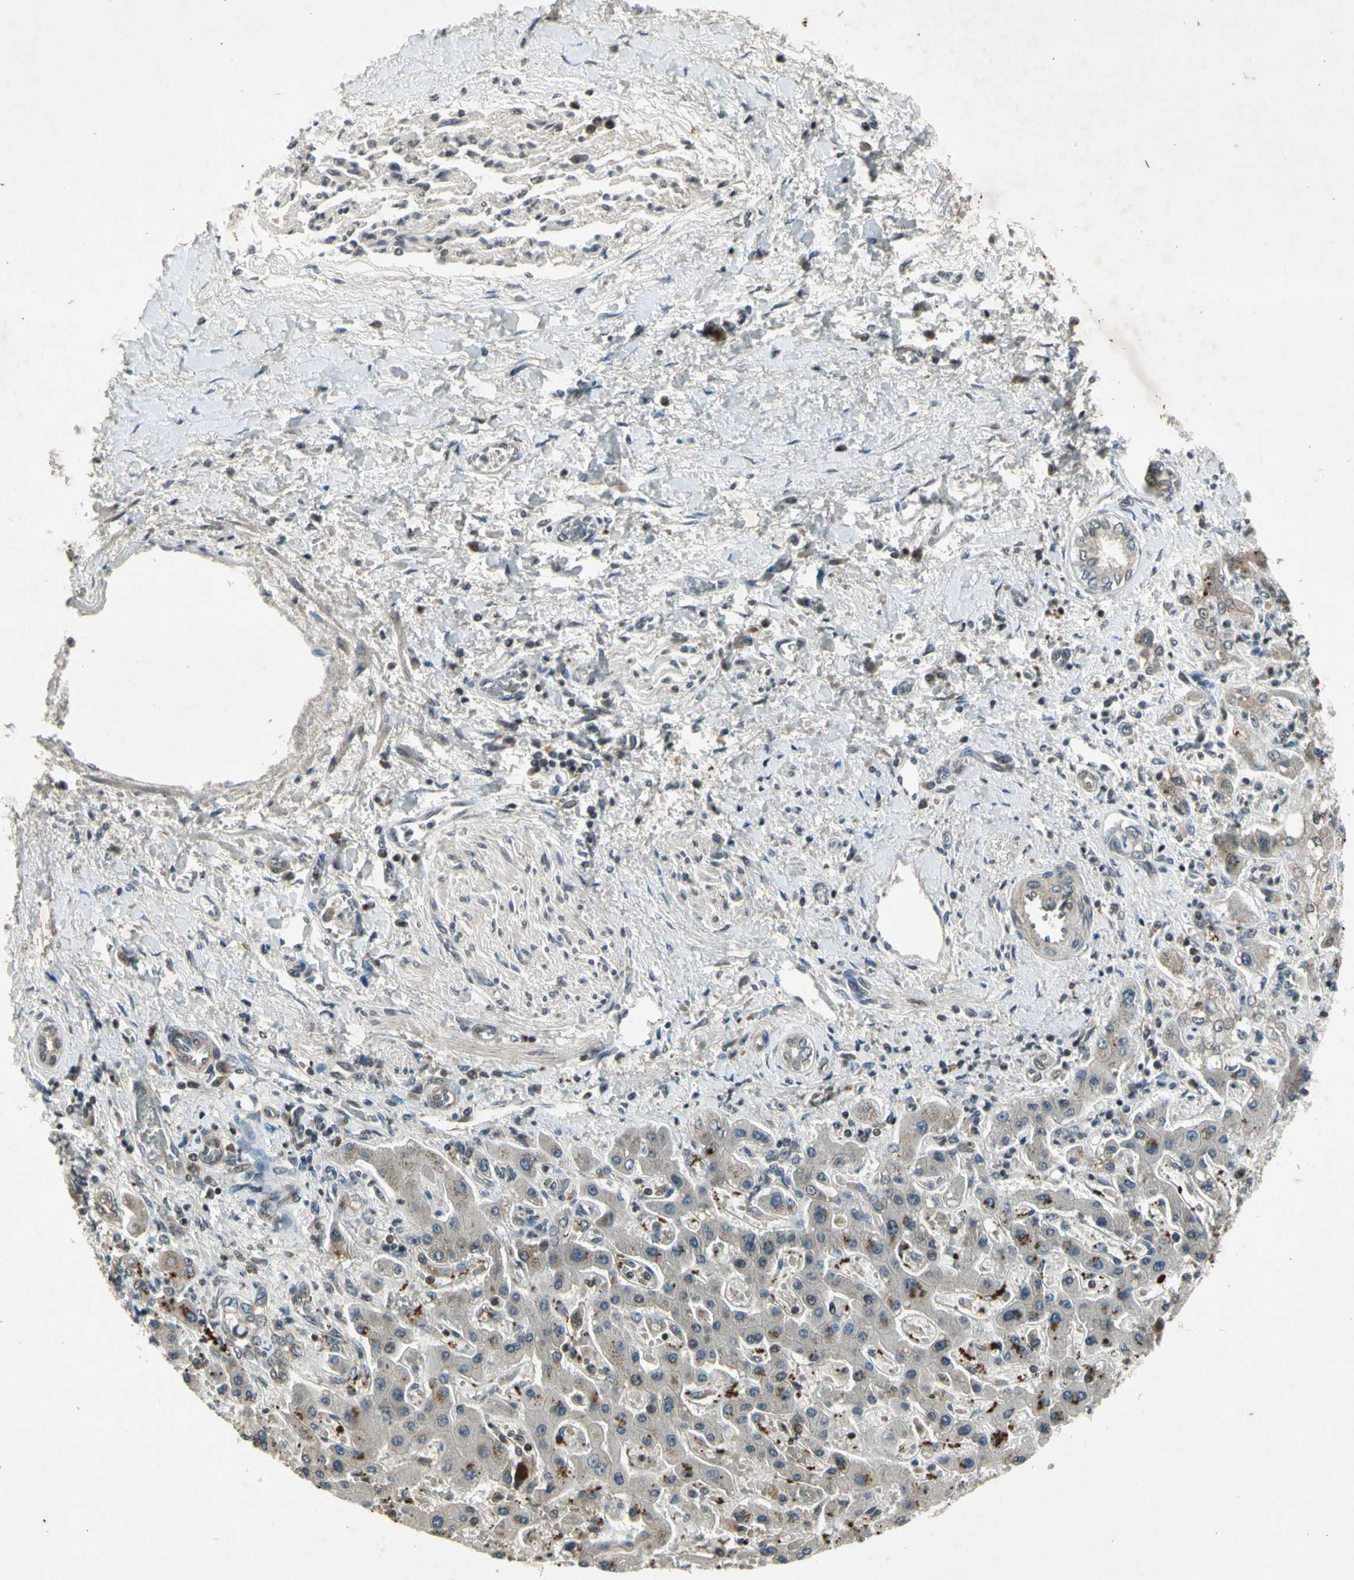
{"staining": {"intensity": "weak", "quantity": "25%-75%", "location": "cytoplasmic/membranous"}, "tissue": "liver cancer", "cell_type": "Tumor cells", "image_type": "cancer", "snomed": [{"axis": "morphology", "description": "Cholangiocarcinoma"}, {"axis": "topography", "description": "Liver"}], "caption": "Liver cholangiocarcinoma stained with a brown dye exhibits weak cytoplasmic/membranous positive staining in approximately 25%-75% of tumor cells.", "gene": "EFNB2", "patient": {"sex": "male", "age": 50}}